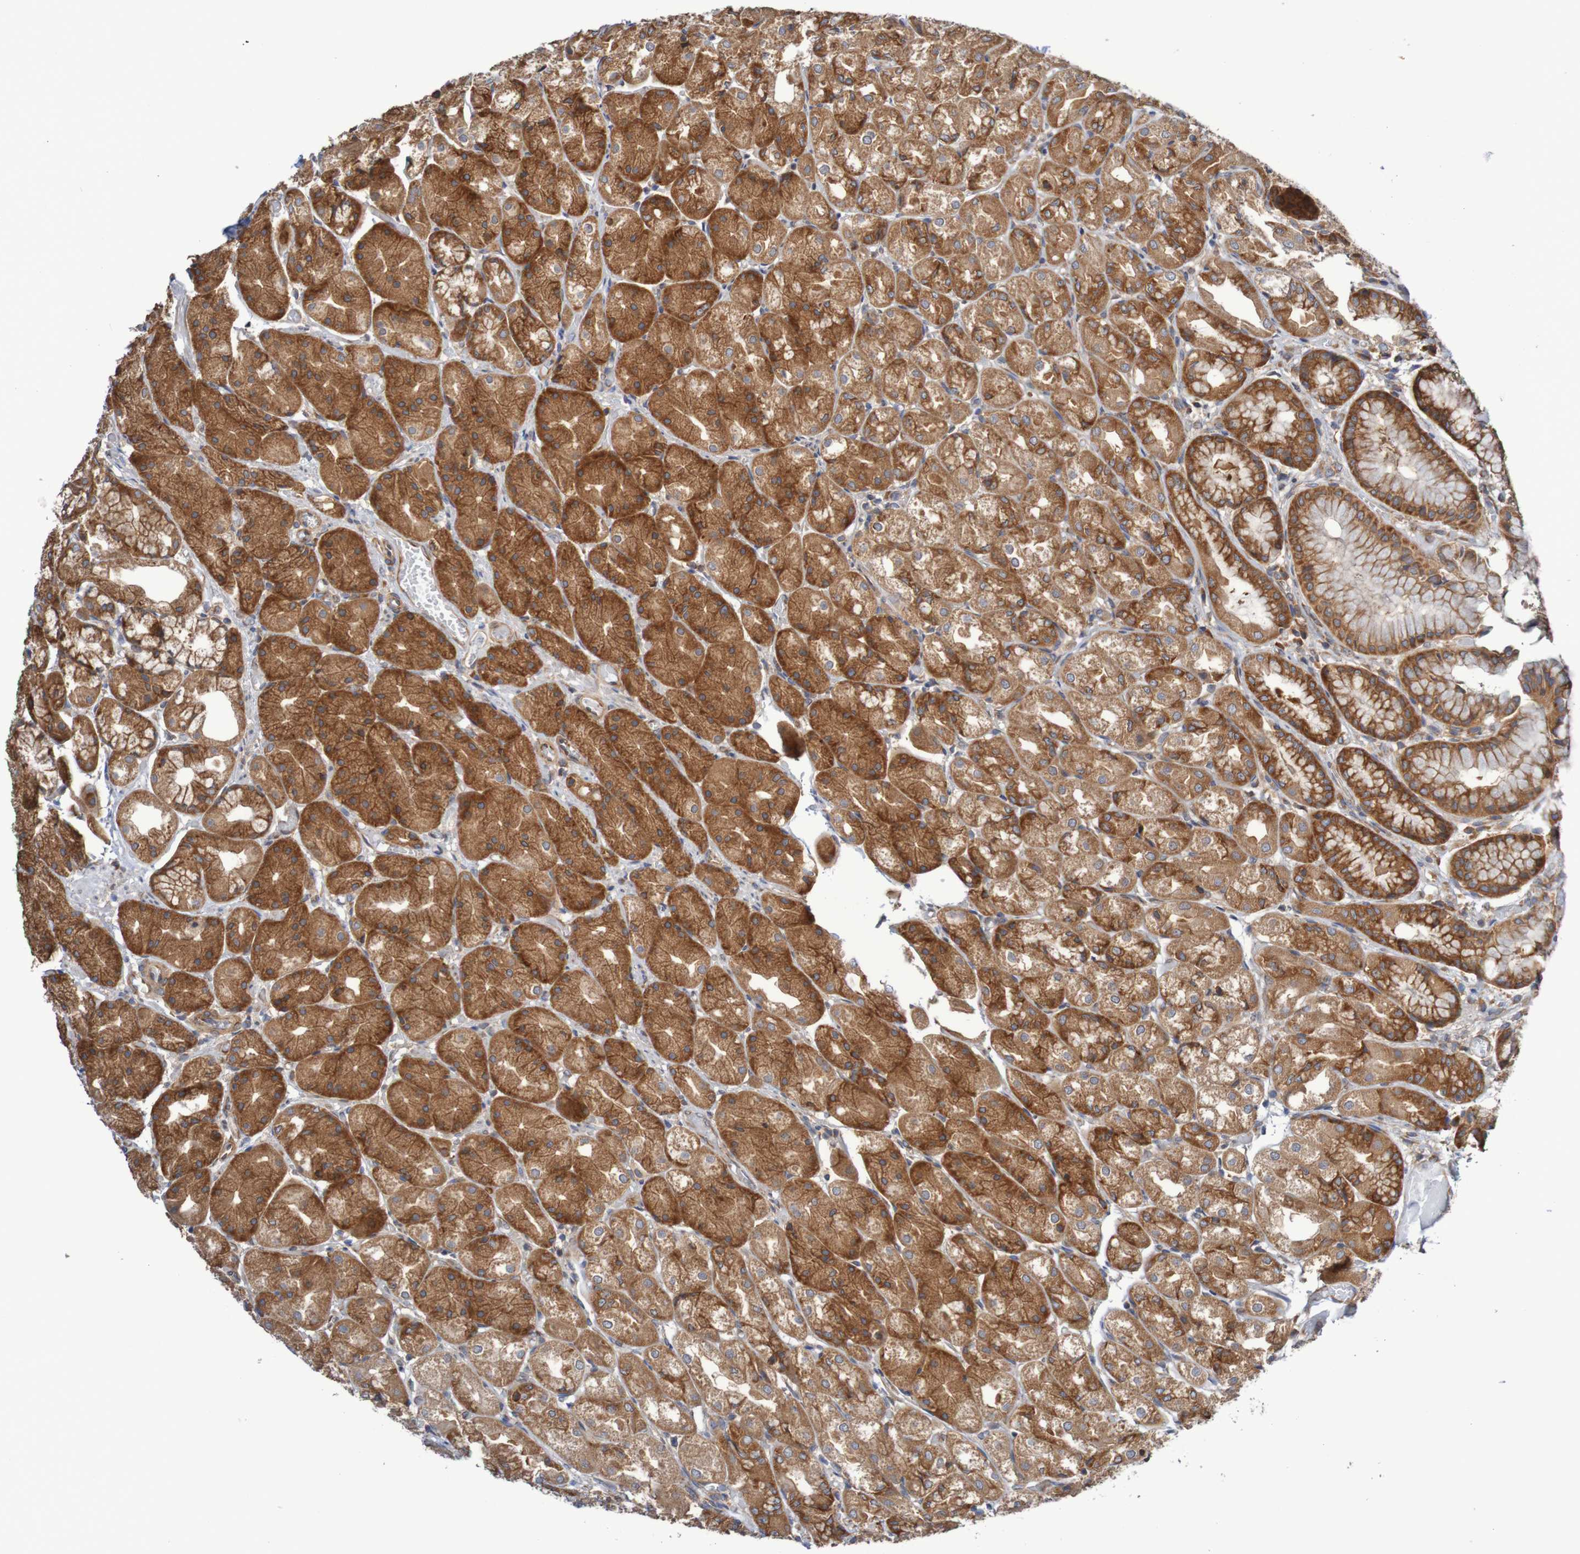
{"staining": {"intensity": "strong", "quantity": ">75%", "location": "cytoplasmic/membranous"}, "tissue": "stomach", "cell_type": "Glandular cells", "image_type": "normal", "snomed": [{"axis": "morphology", "description": "Normal tissue, NOS"}, {"axis": "topography", "description": "Stomach, upper"}], "caption": "The micrograph exhibits immunohistochemical staining of normal stomach. There is strong cytoplasmic/membranous positivity is identified in approximately >75% of glandular cells.", "gene": "LRRC47", "patient": {"sex": "male", "age": 72}}